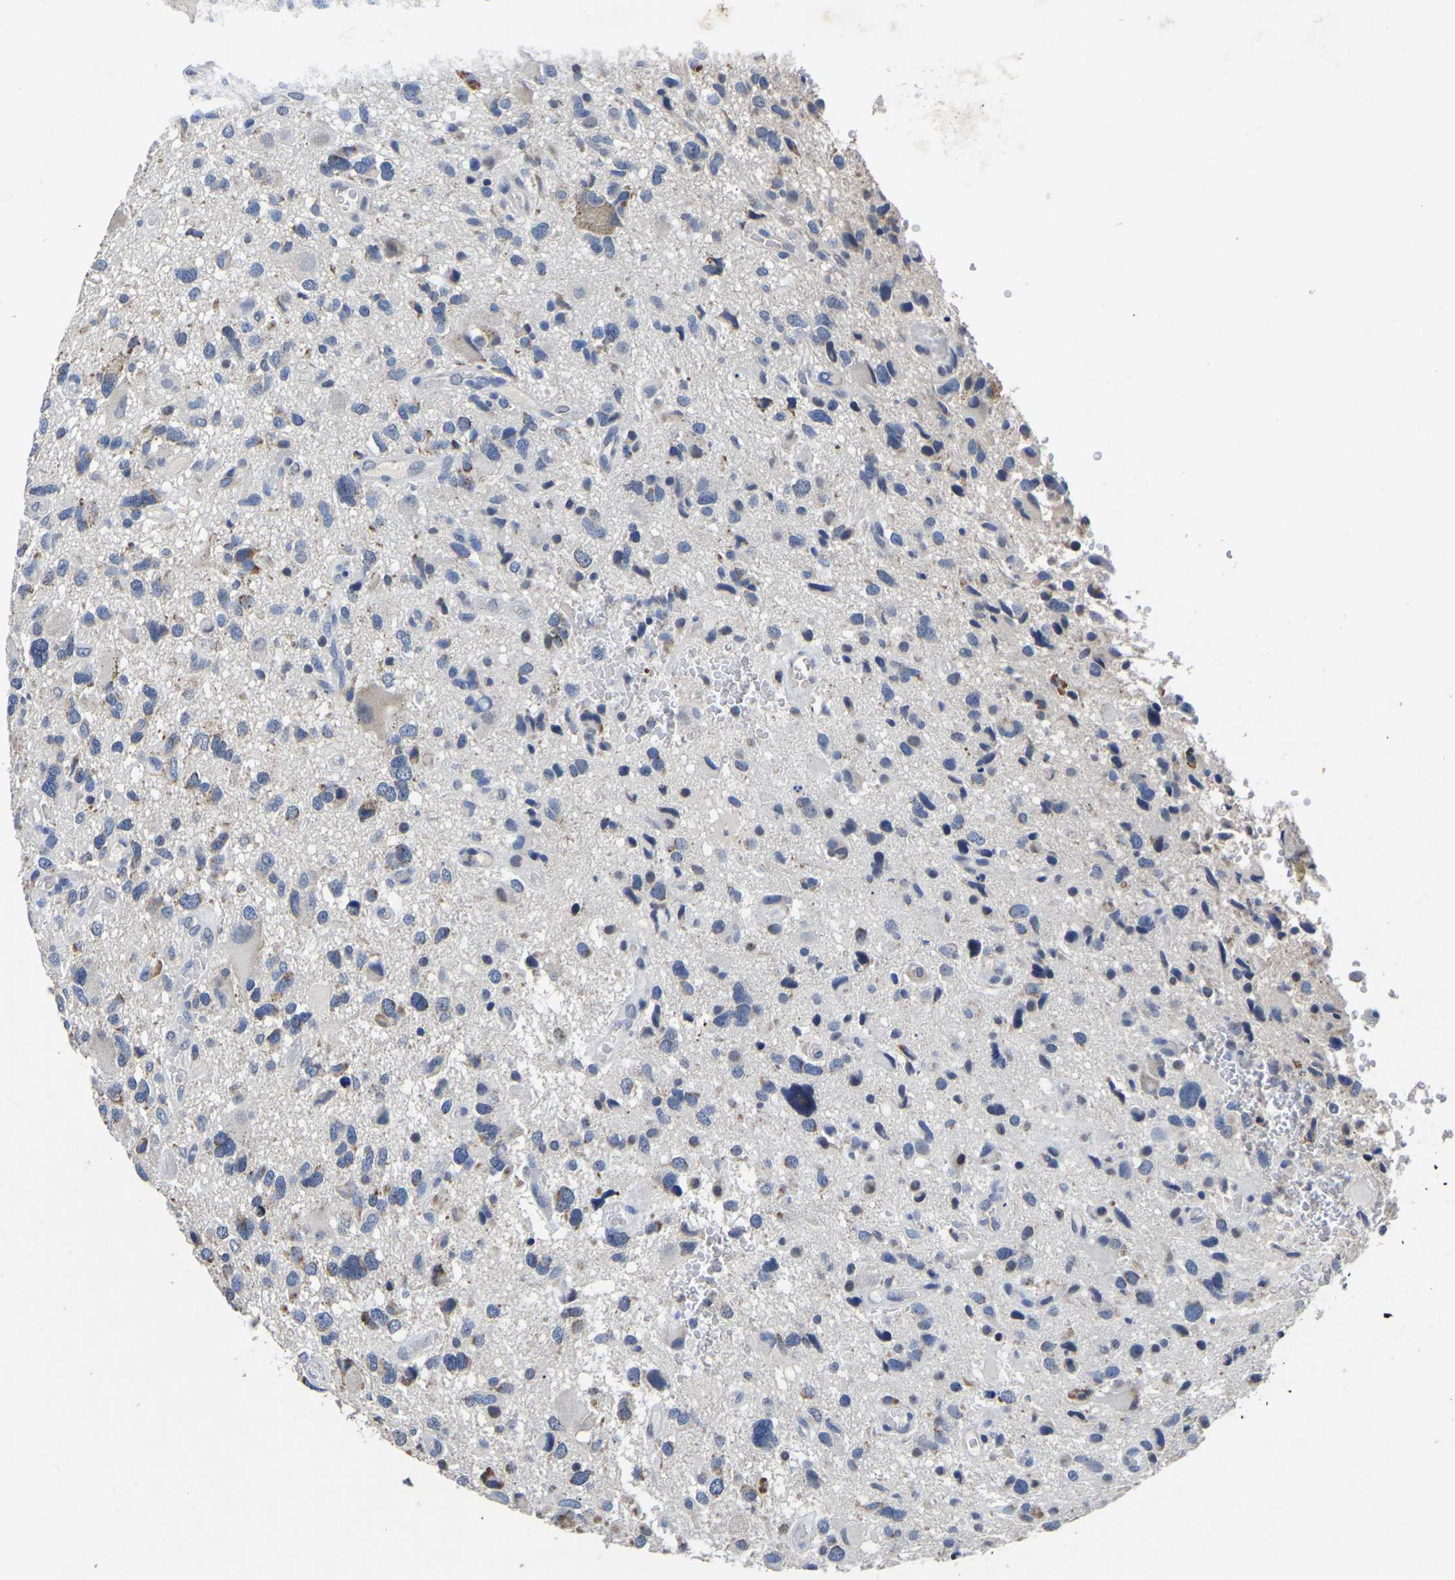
{"staining": {"intensity": "moderate", "quantity": "<25%", "location": "cytoplasmic/membranous"}, "tissue": "glioma", "cell_type": "Tumor cells", "image_type": "cancer", "snomed": [{"axis": "morphology", "description": "Glioma, malignant, High grade"}, {"axis": "topography", "description": "Brain"}], "caption": "Immunohistochemistry image of neoplastic tissue: human high-grade glioma (malignant) stained using IHC shows low levels of moderate protein expression localized specifically in the cytoplasmic/membranous of tumor cells, appearing as a cytoplasmic/membranous brown color.", "gene": "FGD5", "patient": {"sex": "male", "age": 33}}